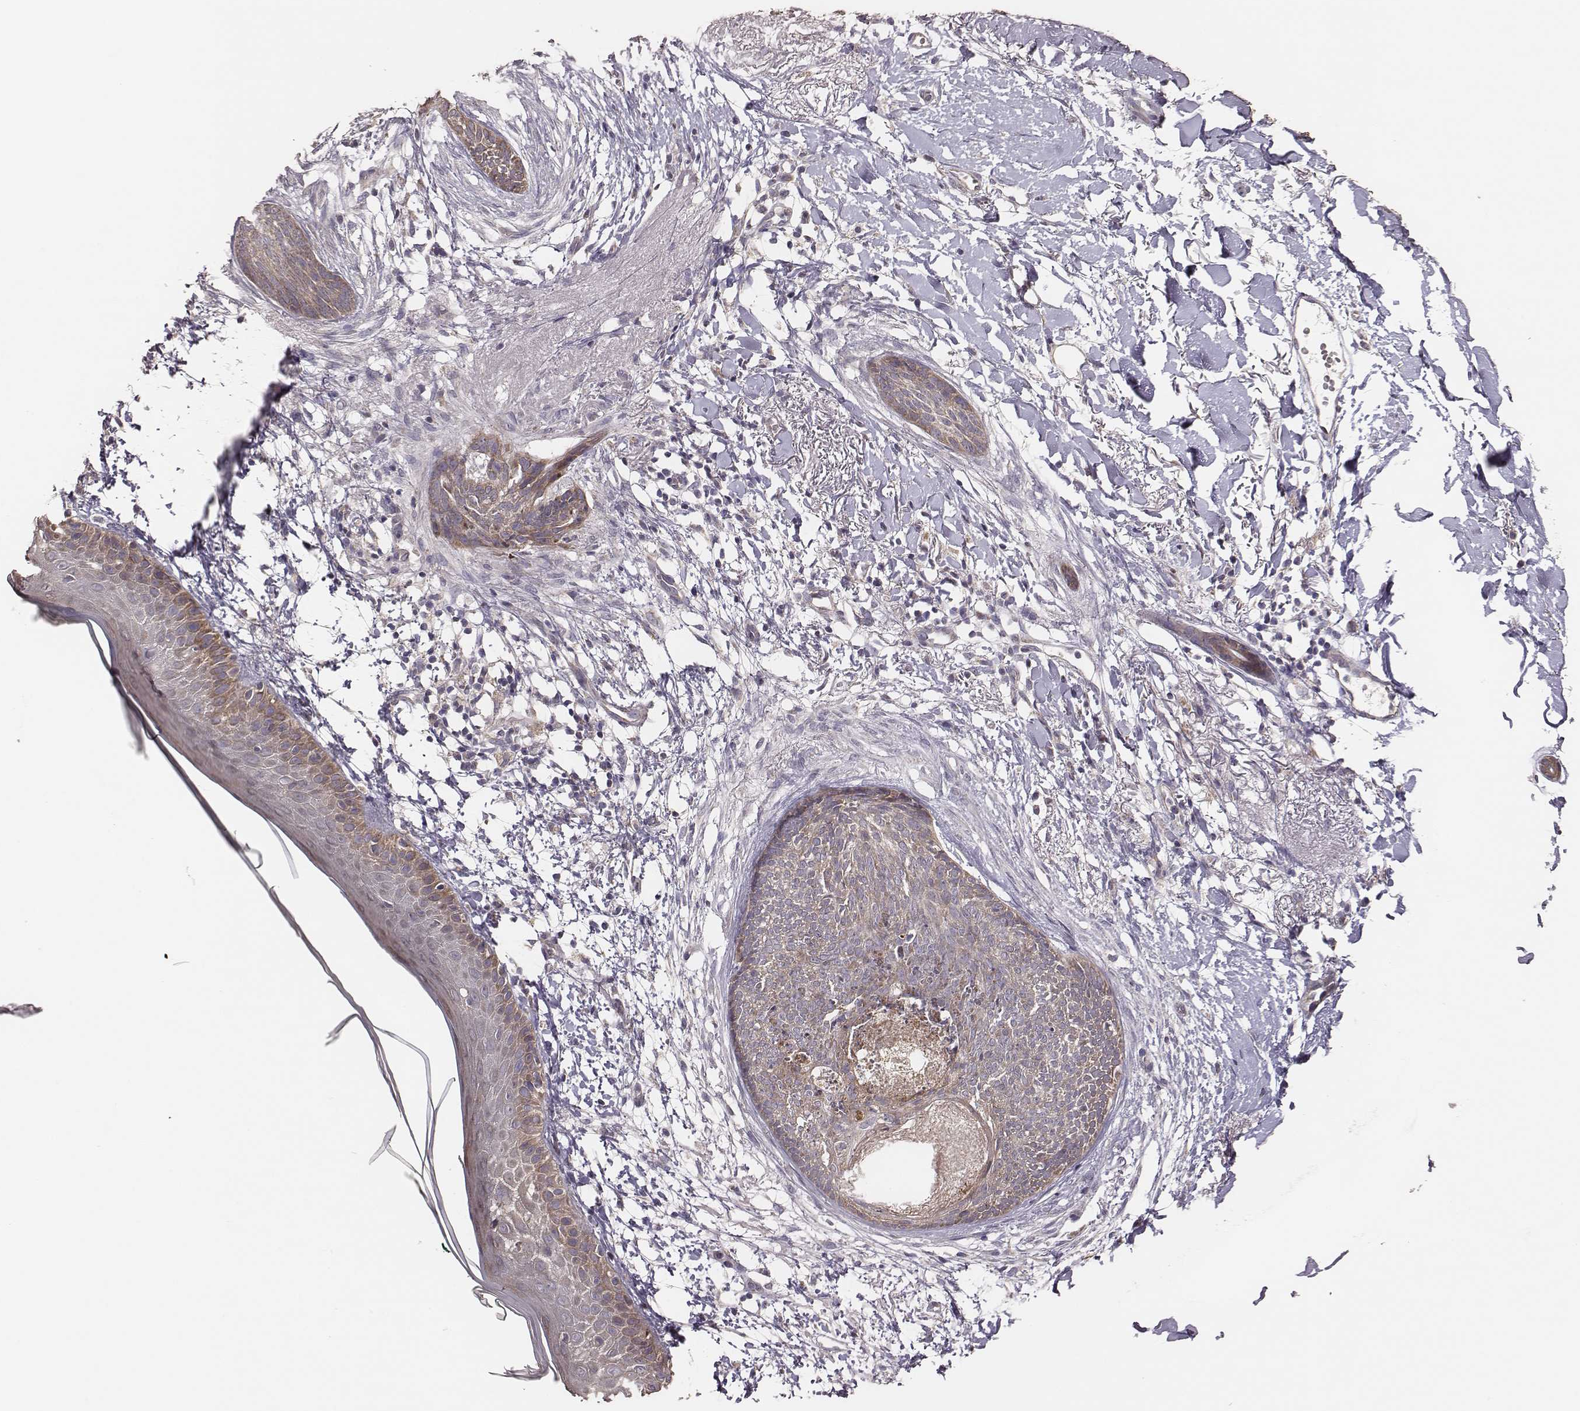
{"staining": {"intensity": "weak", "quantity": ">75%", "location": "cytoplasmic/membranous"}, "tissue": "skin cancer", "cell_type": "Tumor cells", "image_type": "cancer", "snomed": [{"axis": "morphology", "description": "Normal tissue, NOS"}, {"axis": "morphology", "description": "Basal cell carcinoma"}, {"axis": "topography", "description": "Skin"}], "caption": "There is low levels of weak cytoplasmic/membranous staining in tumor cells of skin cancer (basal cell carcinoma), as demonstrated by immunohistochemical staining (brown color).", "gene": "HAVCR1", "patient": {"sex": "male", "age": 84}}